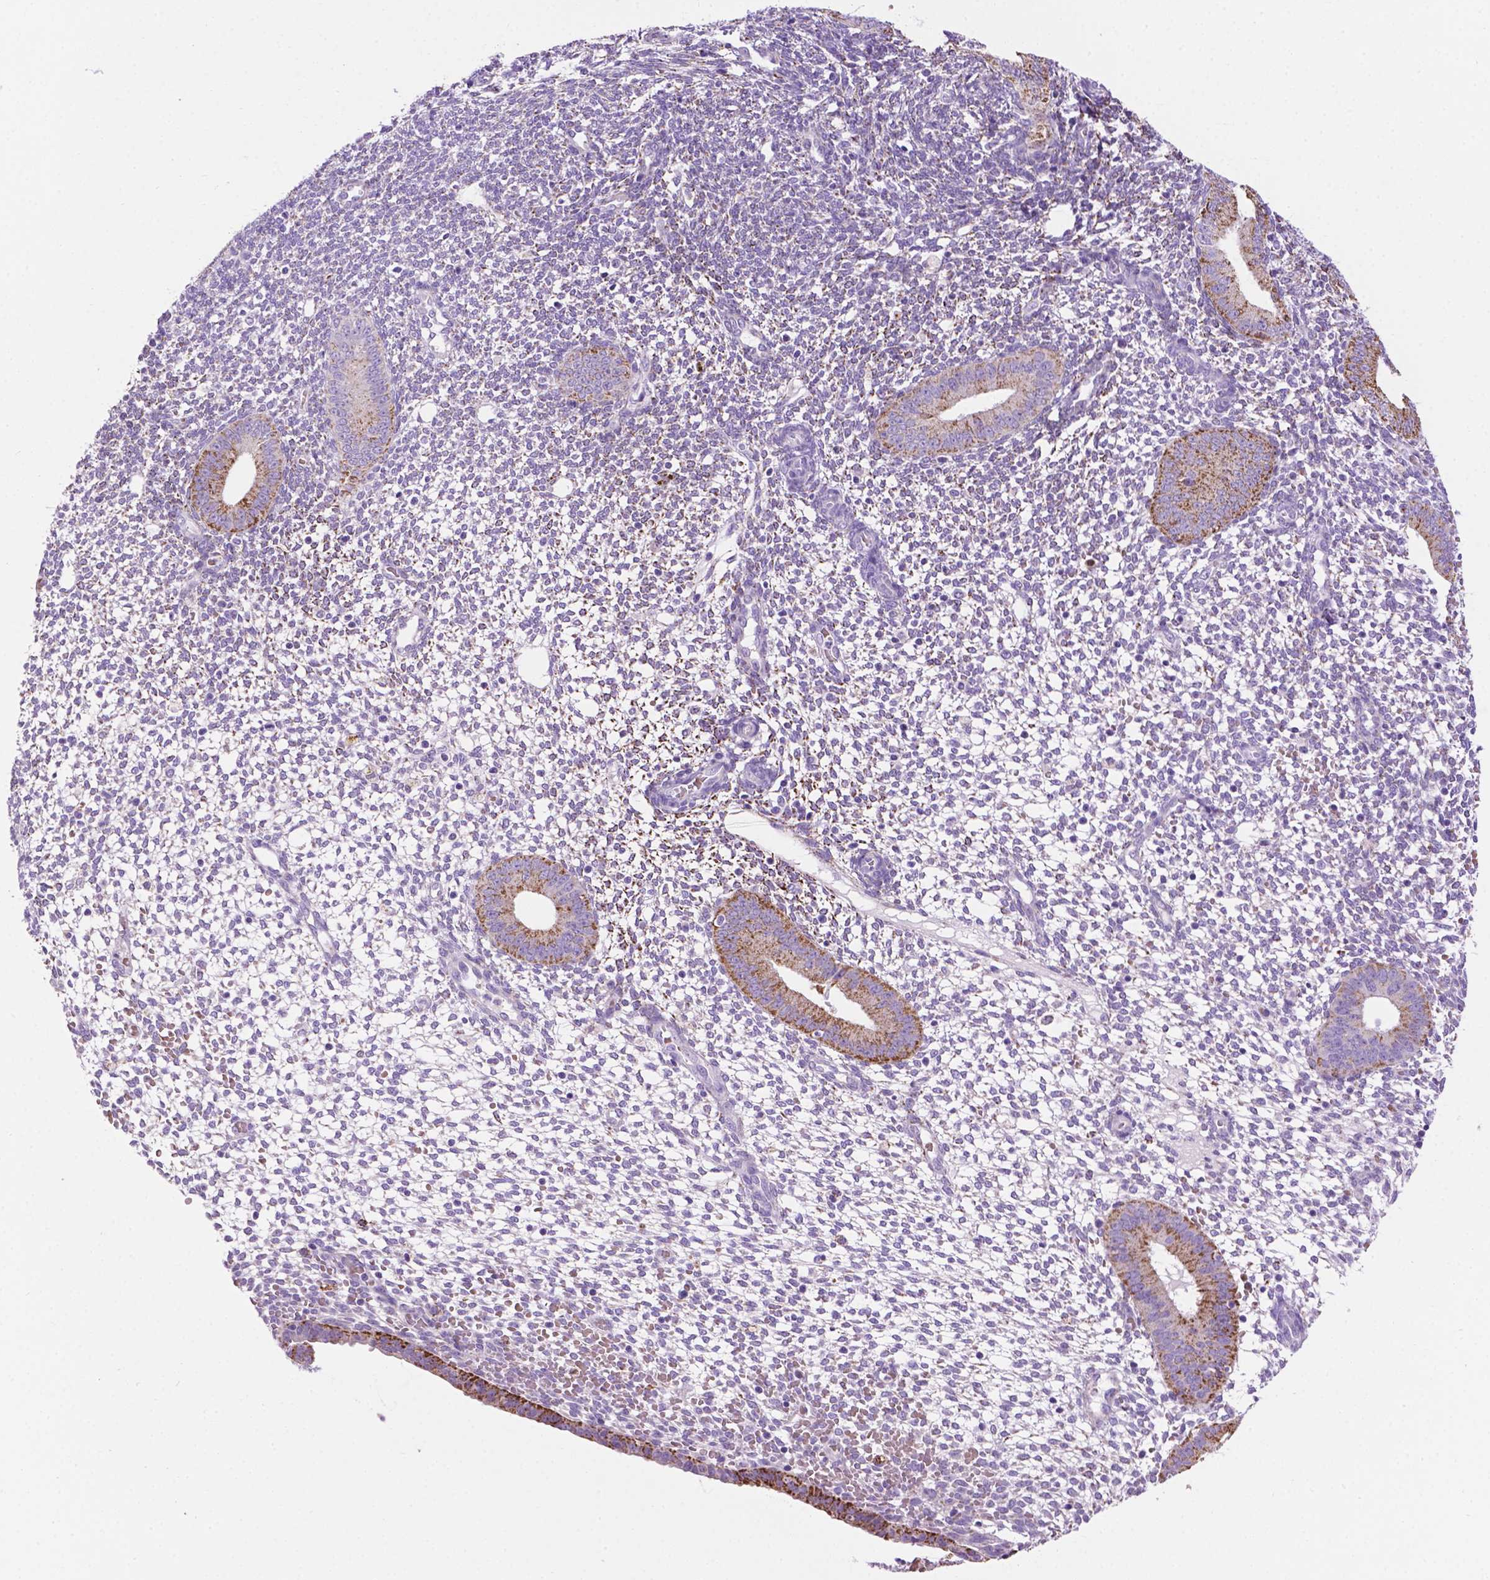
{"staining": {"intensity": "negative", "quantity": "none", "location": "none"}, "tissue": "endometrium", "cell_type": "Cells in endometrial stroma", "image_type": "normal", "snomed": [{"axis": "morphology", "description": "Normal tissue, NOS"}, {"axis": "topography", "description": "Endometrium"}], "caption": "A micrograph of endometrium stained for a protein demonstrates no brown staining in cells in endometrial stroma.", "gene": "TMEM132E", "patient": {"sex": "female", "age": 40}}